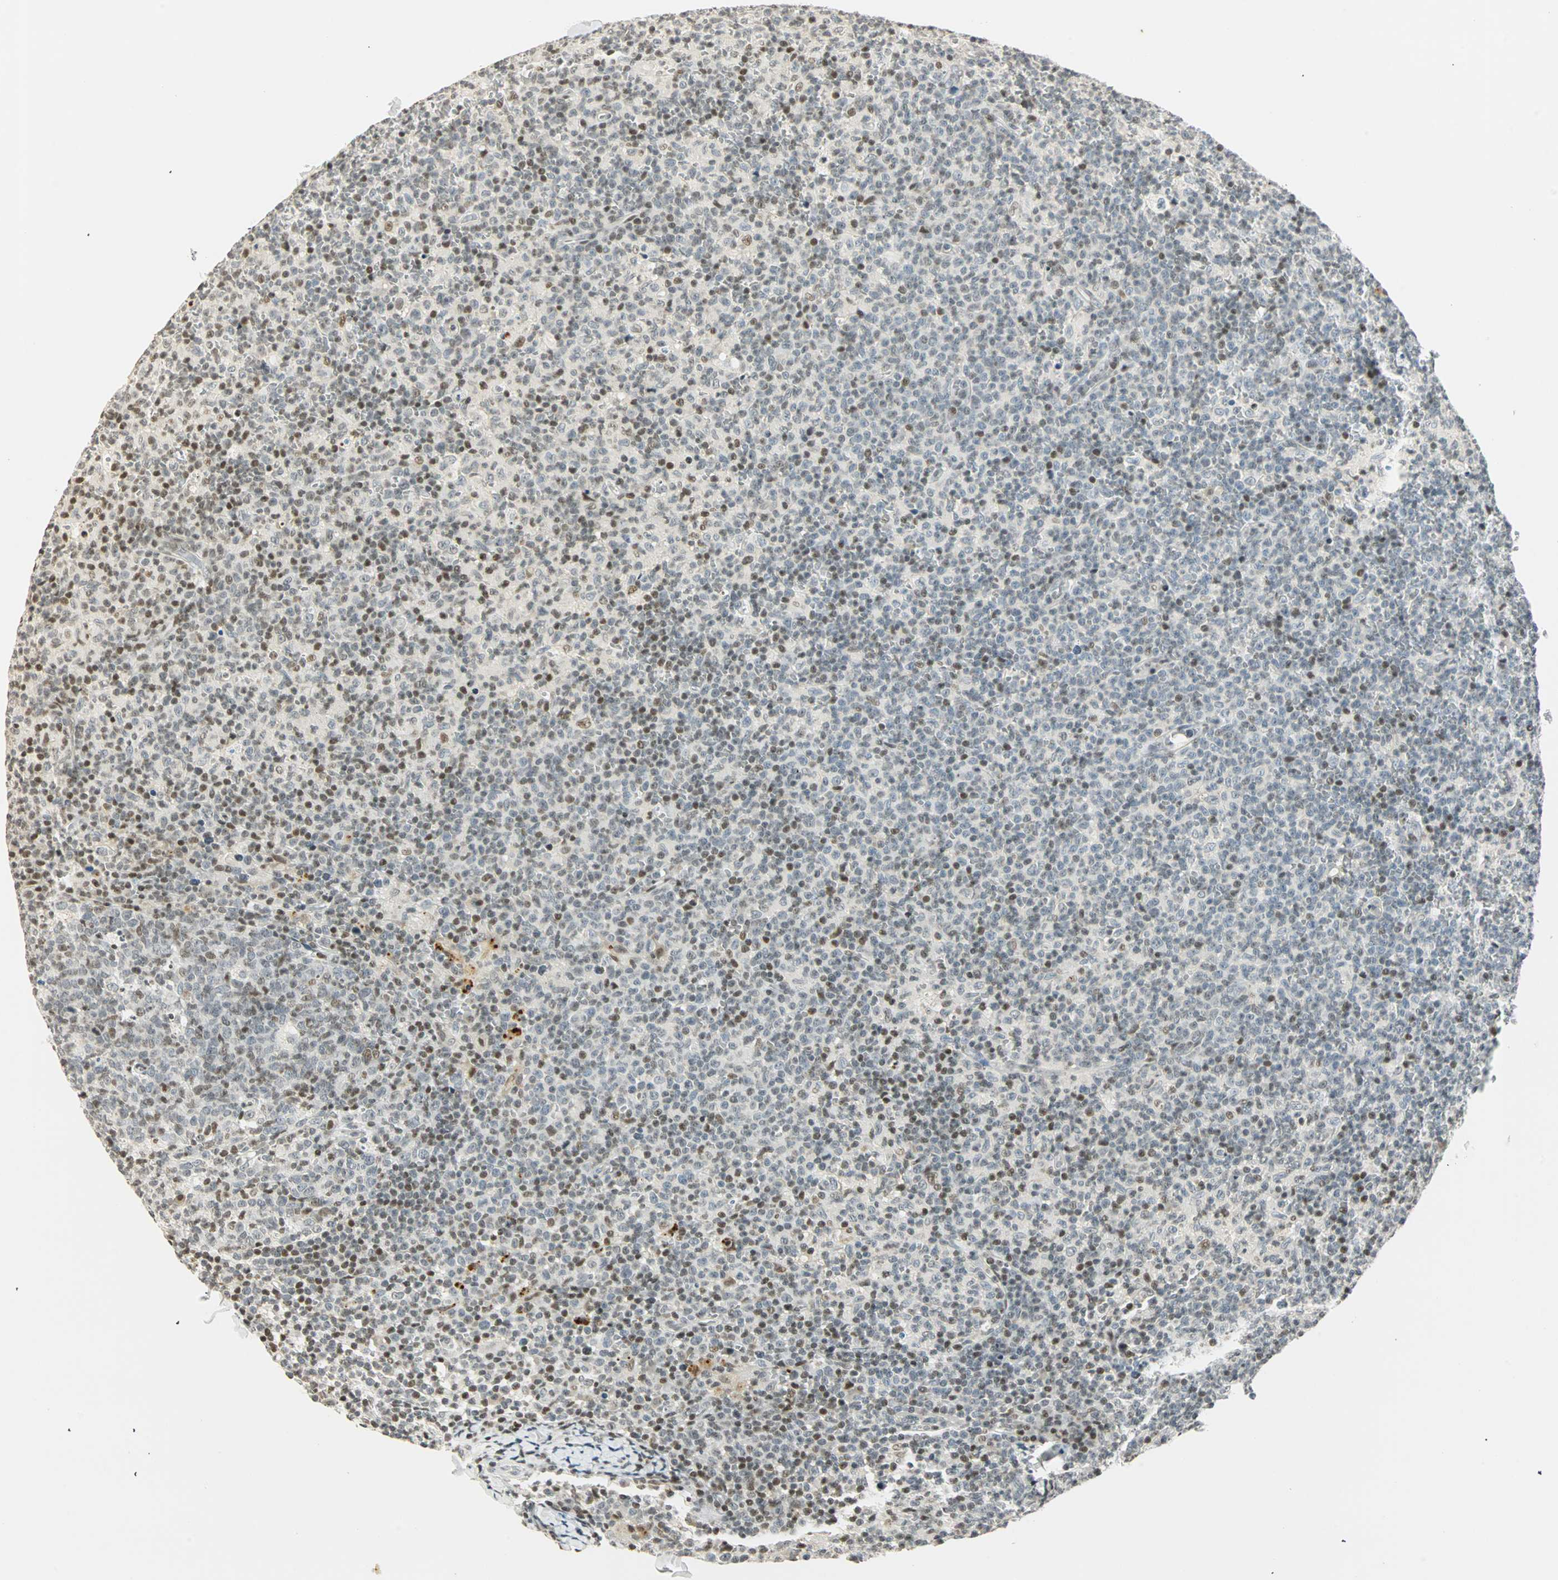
{"staining": {"intensity": "moderate", "quantity": "<25%", "location": "nuclear"}, "tissue": "lymph node", "cell_type": "Germinal center cells", "image_type": "normal", "snomed": [{"axis": "morphology", "description": "Normal tissue, NOS"}, {"axis": "morphology", "description": "Inflammation, NOS"}, {"axis": "topography", "description": "Lymph node"}], "caption": "Immunohistochemical staining of benign human lymph node exhibits moderate nuclear protein expression in about <25% of germinal center cells. The staining was performed using DAB, with brown indicating positive protein expression. Nuclei are stained blue with hematoxylin.", "gene": "SMAD3", "patient": {"sex": "male", "age": 55}}